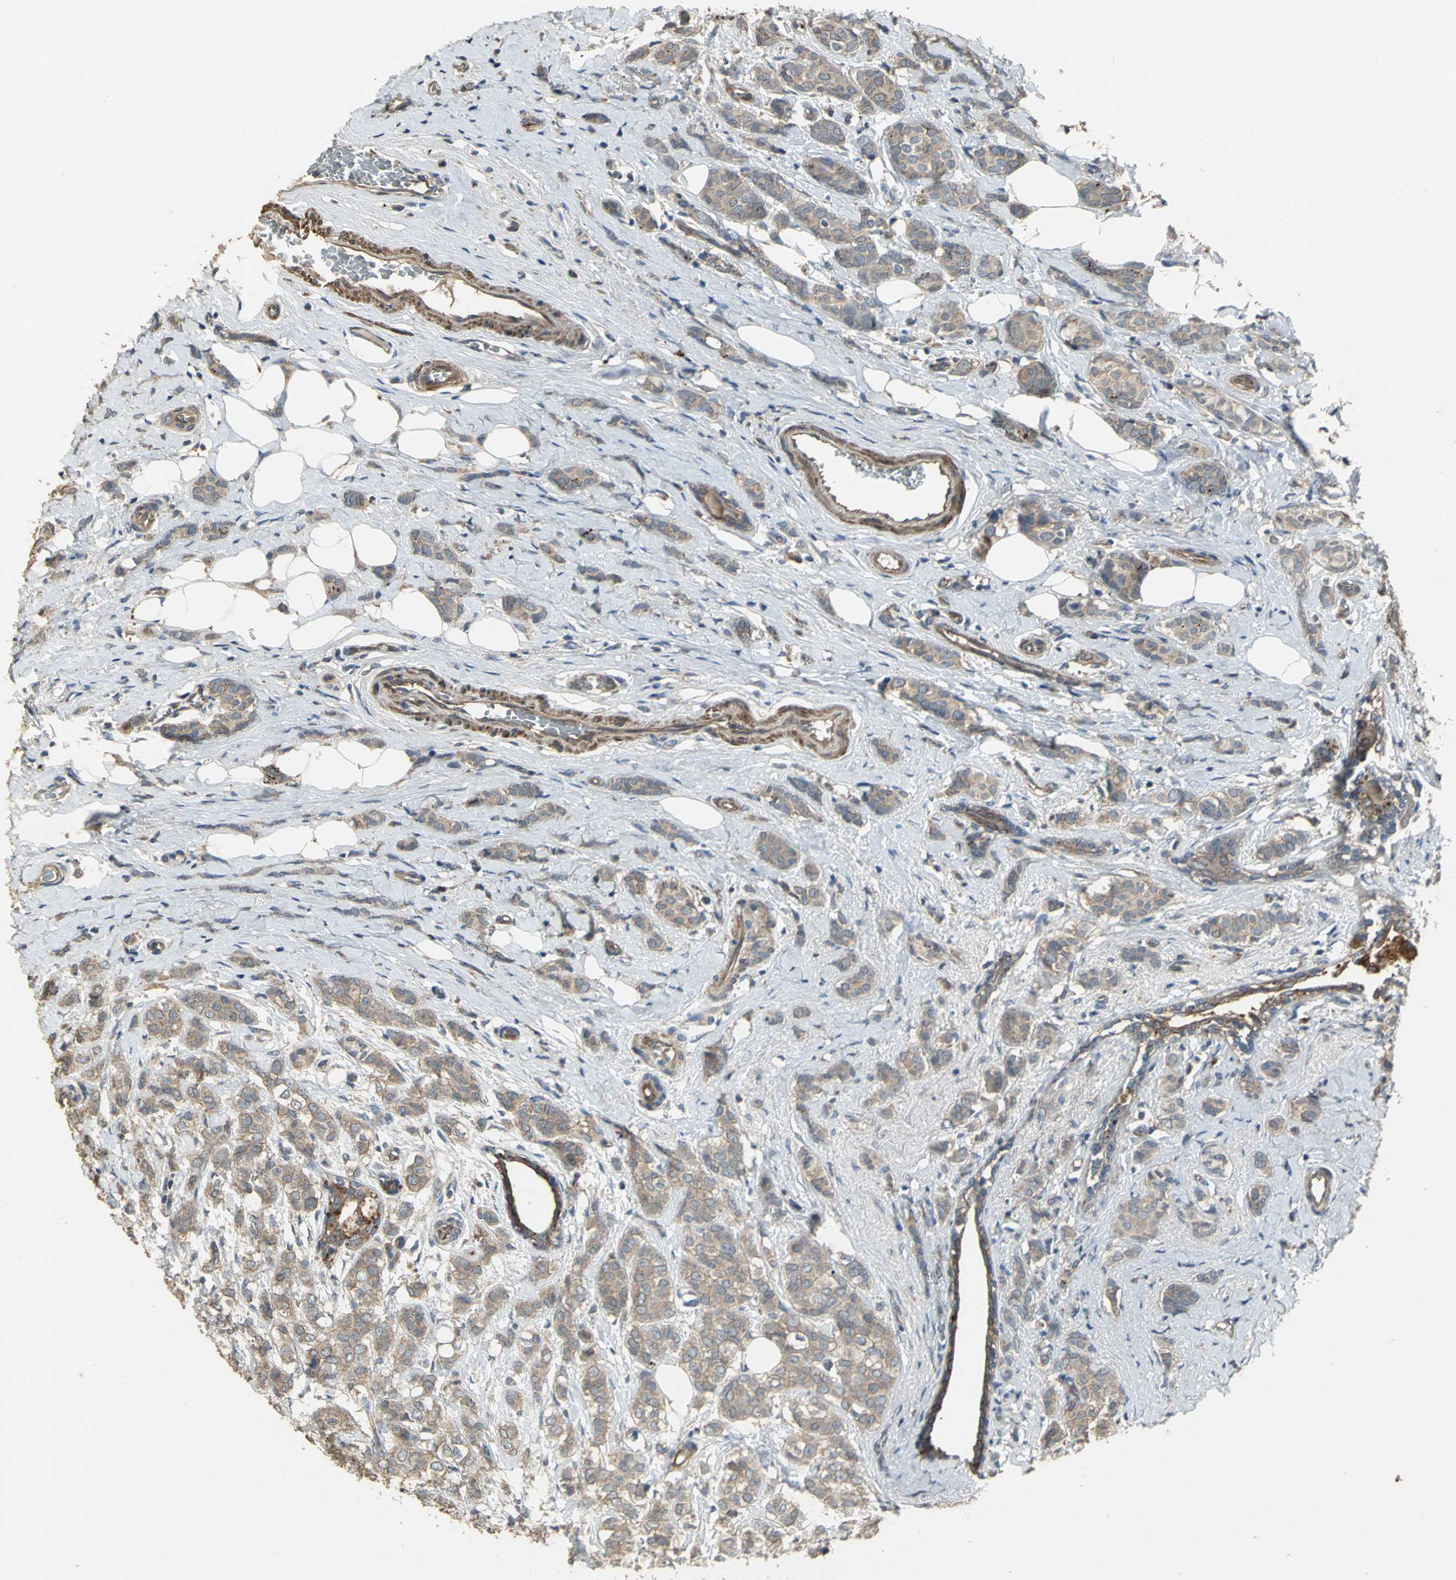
{"staining": {"intensity": "moderate", "quantity": ">75%", "location": "cytoplasmic/membranous"}, "tissue": "breast cancer", "cell_type": "Tumor cells", "image_type": "cancer", "snomed": [{"axis": "morphology", "description": "Lobular carcinoma"}, {"axis": "topography", "description": "Breast"}], "caption": "Brown immunohistochemical staining in human lobular carcinoma (breast) demonstrates moderate cytoplasmic/membranous staining in approximately >75% of tumor cells.", "gene": "MET", "patient": {"sex": "female", "age": 60}}